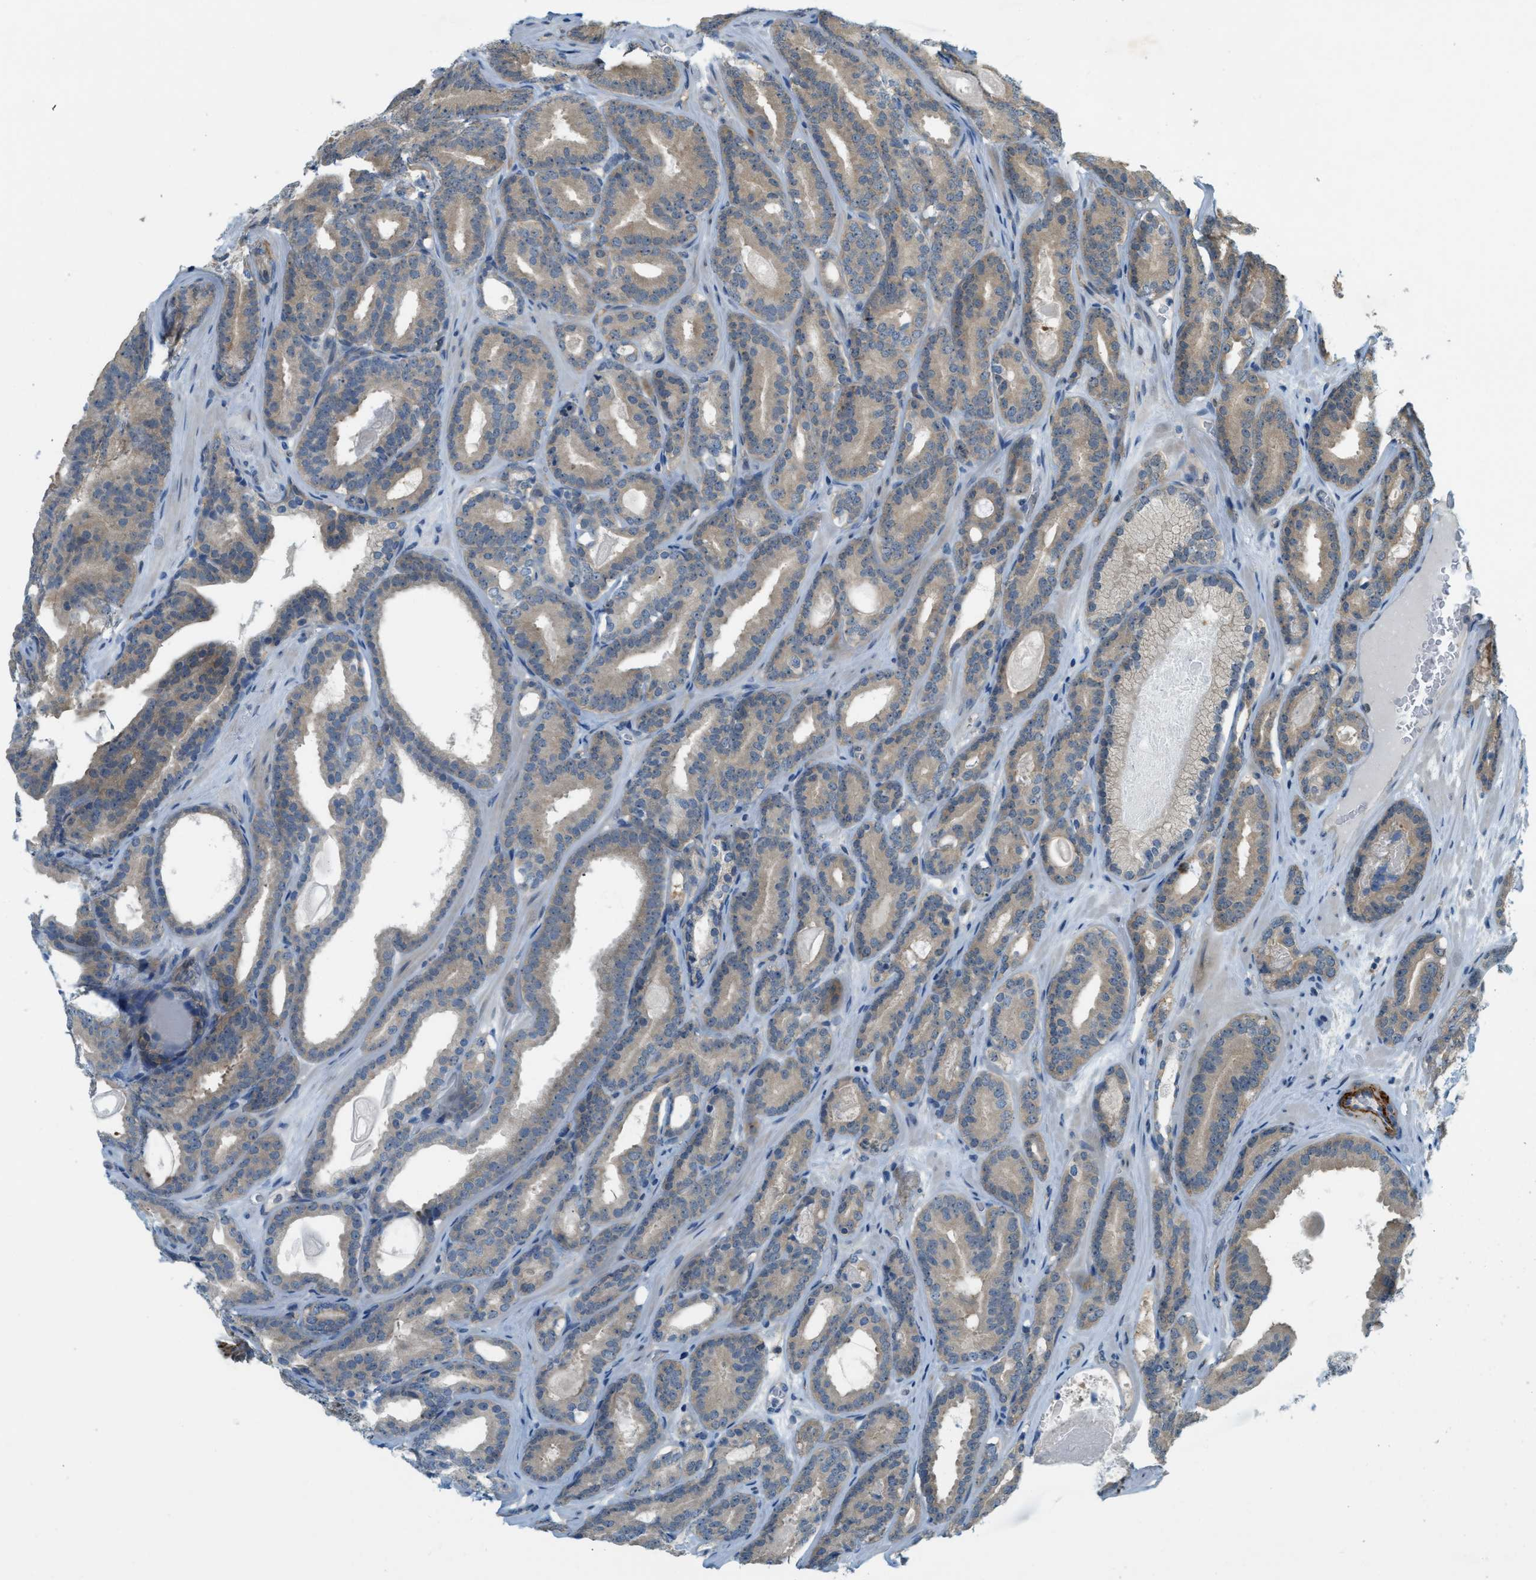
{"staining": {"intensity": "weak", "quantity": ">75%", "location": "cytoplasmic/membranous"}, "tissue": "prostate cancer", "cell_type": "Tumor cells", "image_type": "cancer", "snomed": [{"axis": "morphology", "description": "Adenocarcinoma, High grade"}, {"axis": "topography", "description": "Prostate"}], "caption": "Protein analysis of prostate cancer tissue demonstrates weak cytoplasmic/membranous positivity in approximately >75% of tumor cells. (IHC, brightfield microscopy, high magnification).", "gene": "PDCL3", "patient": {"sex": "male", "age": 60}}